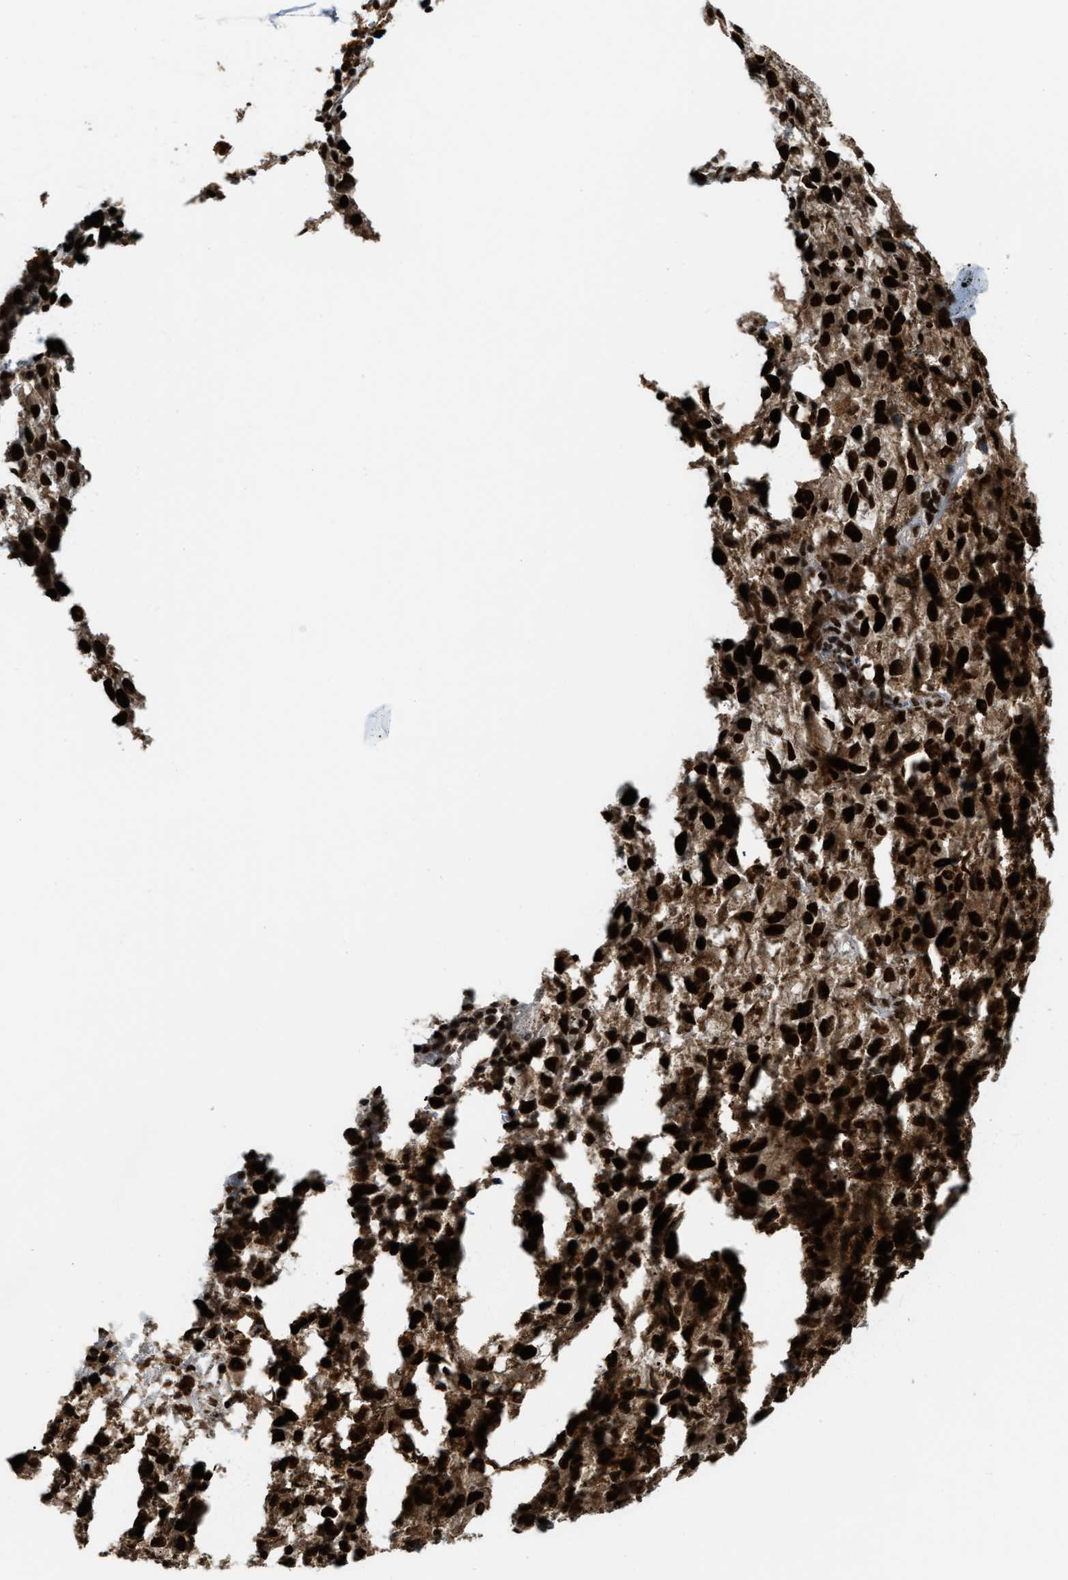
{"staining": {"intensity": "strong", "quantity": ">75%", "location": "nuclear"}, "tissue": "melanoma", "cell_type": "Tumor cells", "image_type": "cancer", "snomed": [{"axis": "morphology", "description": "Malignant melanoma, NOS"}, {"axis": "topography", "description": "Skin"}], "caption": "Melanoma tissue demonstrates strong nuclear expression in approximately >75% of tumor cells, visualized by immunohistochemistry.", "gene": "NUMA1", "patient": {"sex": "female", "age": 104}}